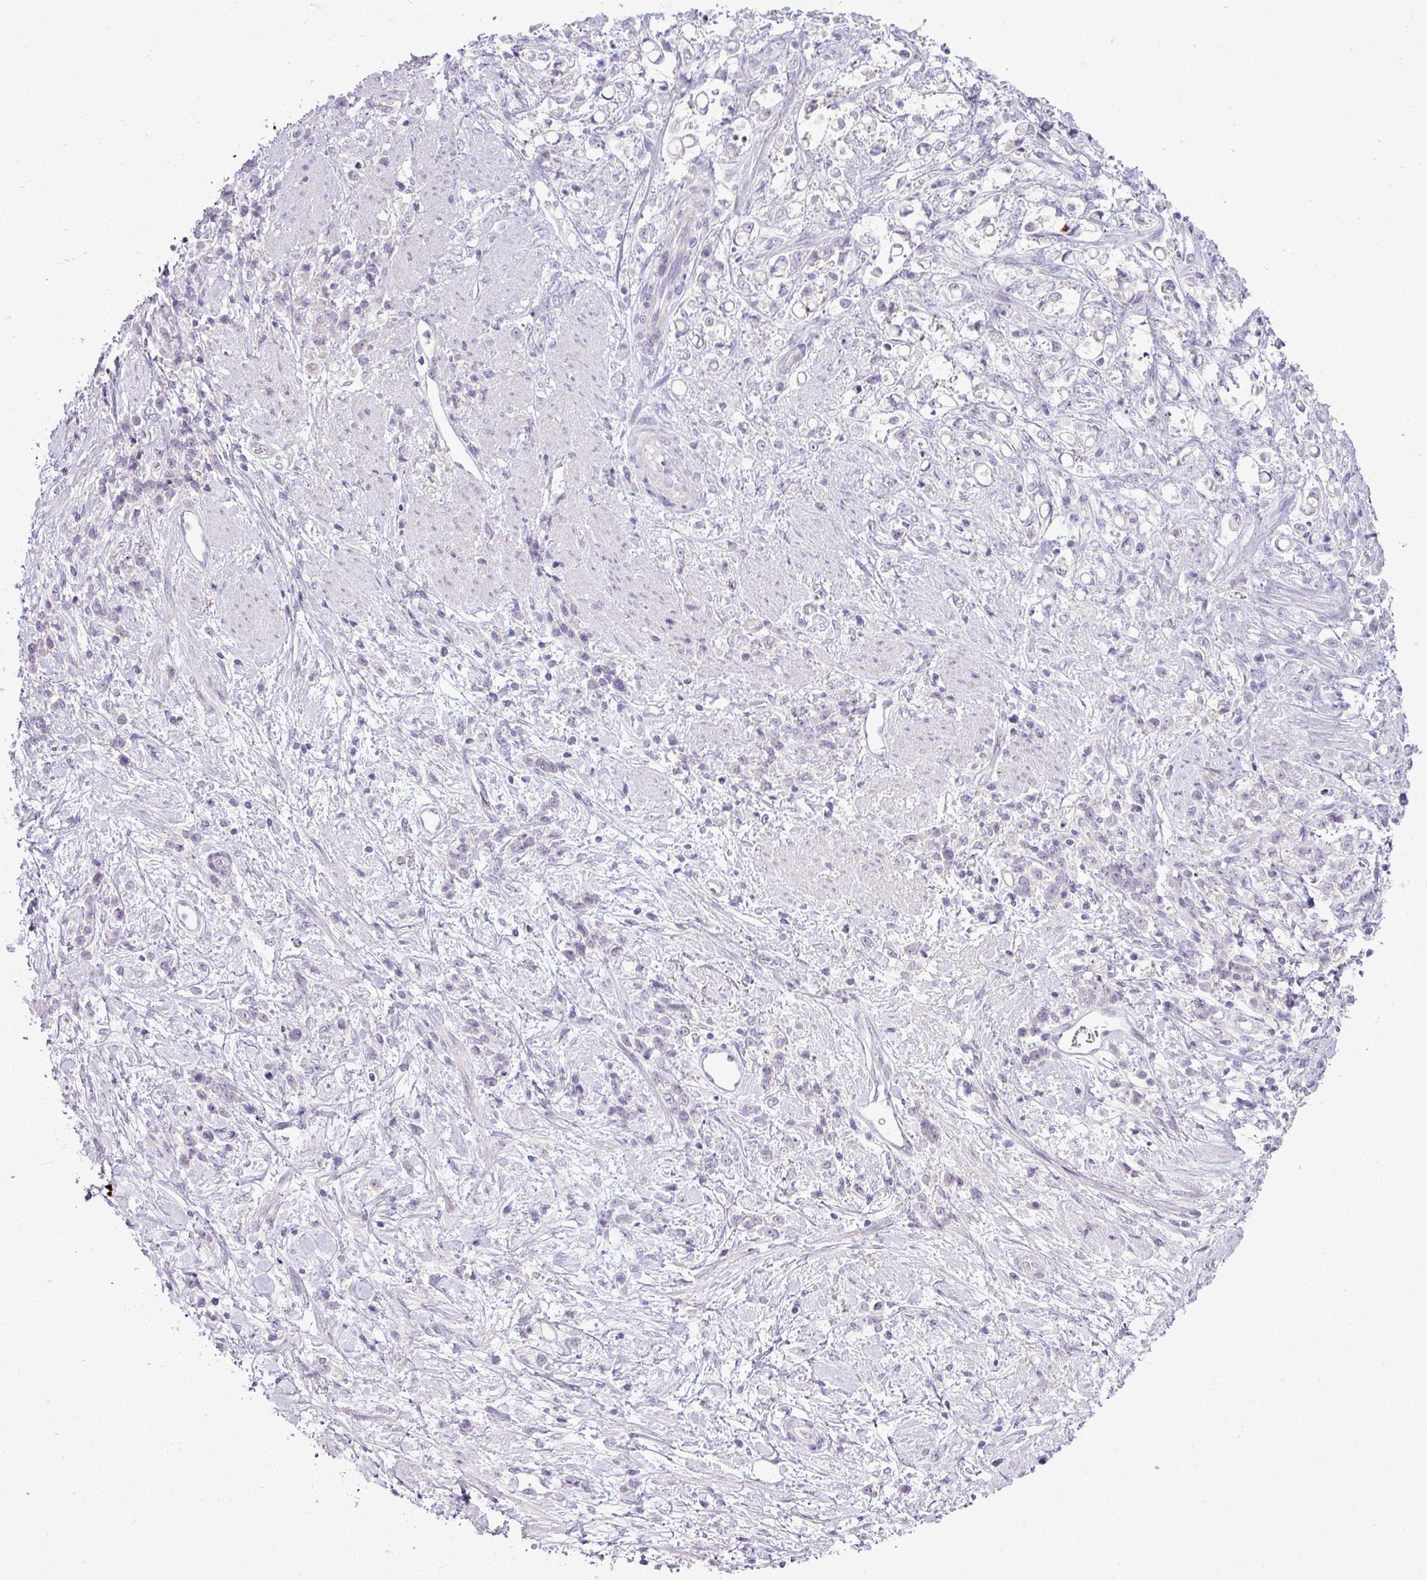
{"staining": {"intensity": "negative", "quantity": "none", "location": "none"}, "tissue": "stomach cancer", "cell_type": "Tumor cells", "image_type": "cancer", "snomed": [{"axis": "morphology", "description": "Adenocarcinoma, NOS"}, {"axis": "topography", "description": "Stomach"}], "caption": "This is a photomicrograph of IHC staining of stomach adenocarcinoma, which shows no expression in tumor cells.", "gene": "APOM", "patient": {"sex": "female", "age": 60}}